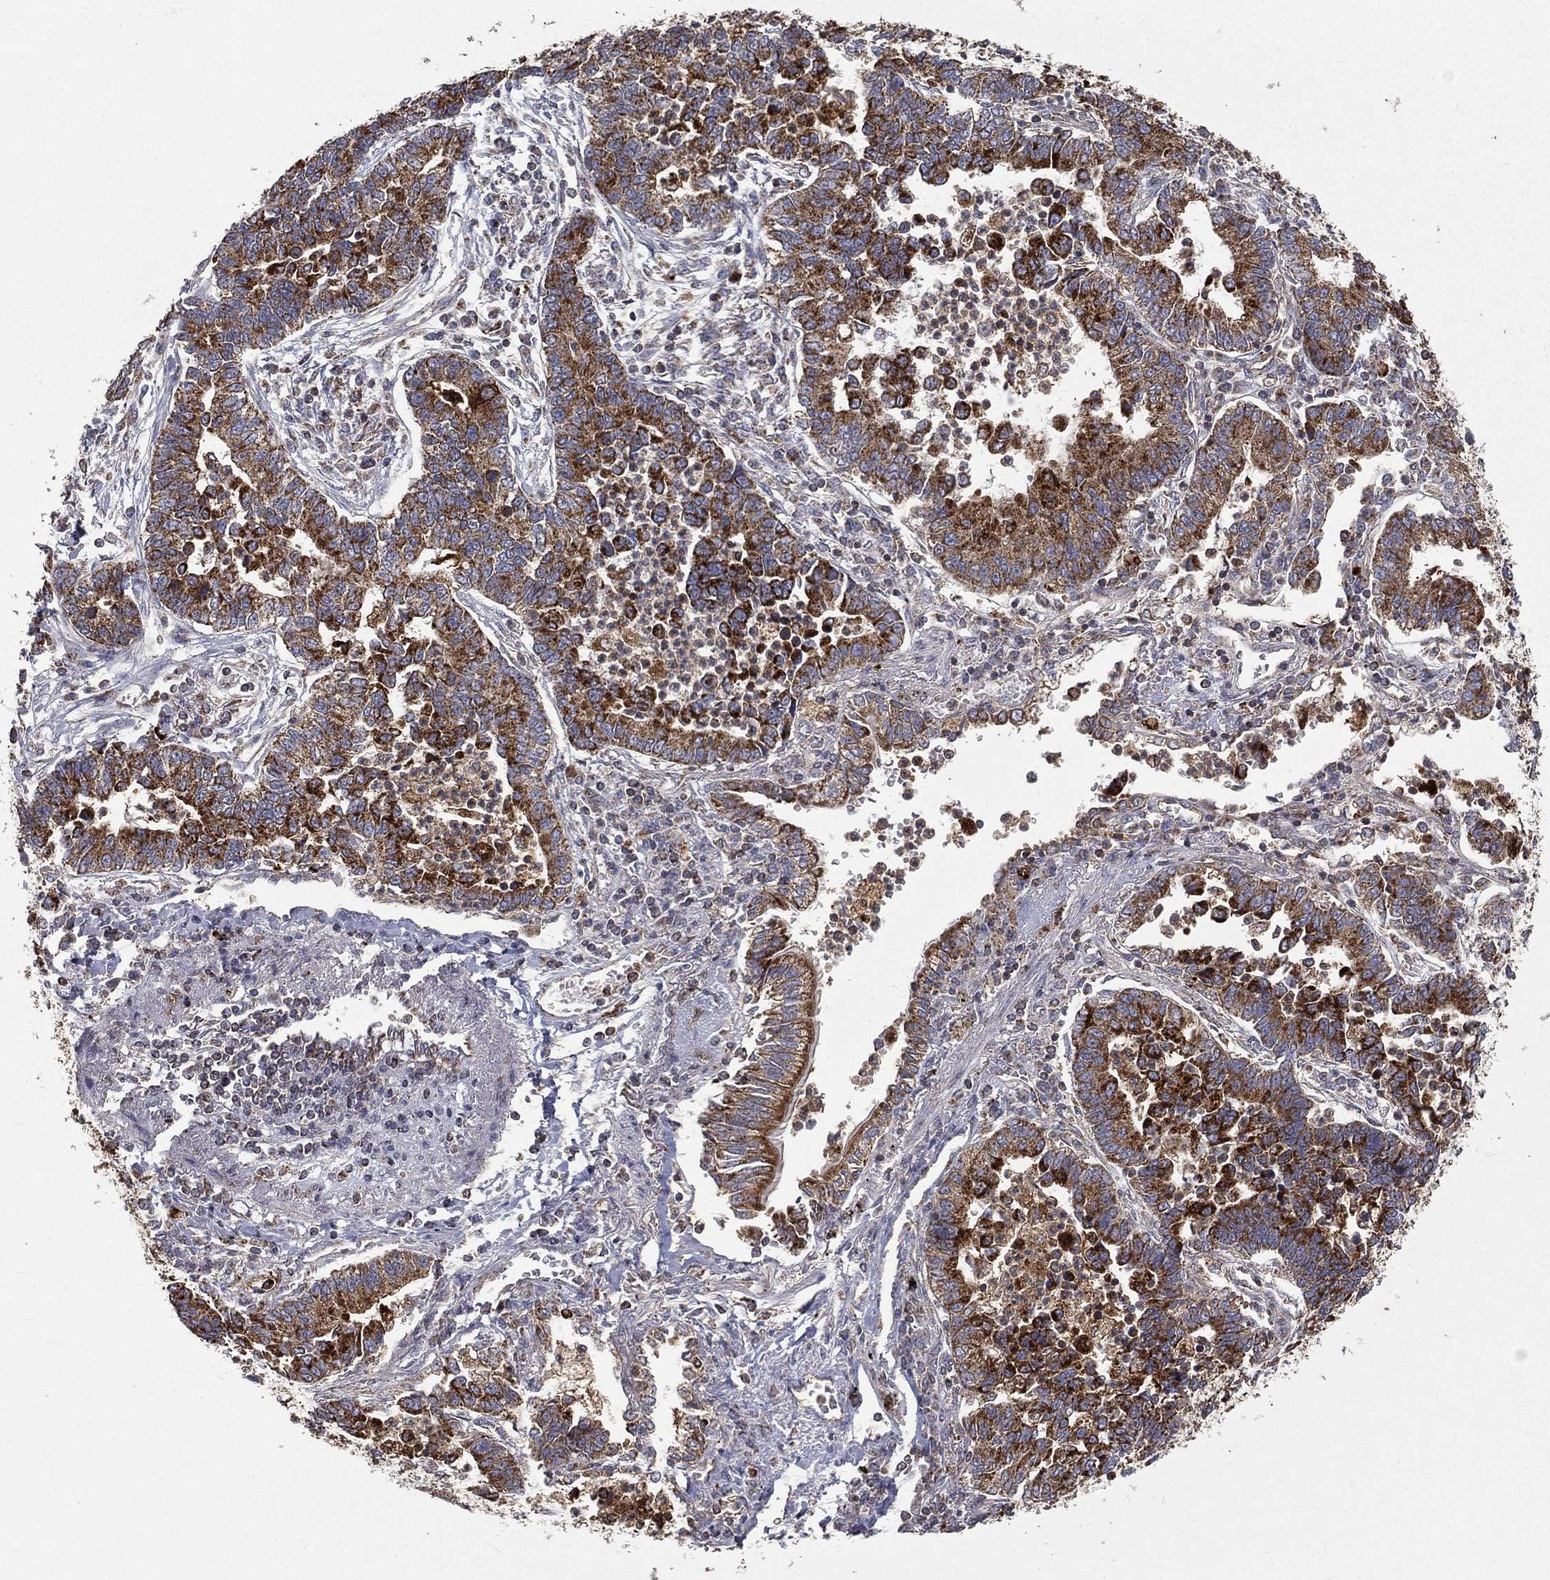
{"staining": {"intensity": "strong", "quantity": ">75%", "location": "cytoplasmic/membranous"}, "tissue": "lung cancer", "cell_type": "Tumor cells", "image_type": "cancer", "snomed": [{"axis": "morphology", "description": "Adenocarcinoma, NOS"}, {"axis": "topography", "description": "Lung"}], "caption": "Protein staining by immunohistochemistry exhibits strong cytoplasmic/membranous positivity in about >75% of tumor cells in lung cancer (adenocarcinoma).", "gene": "RIN3", "patient": {"sex": "female", "age": 57}}